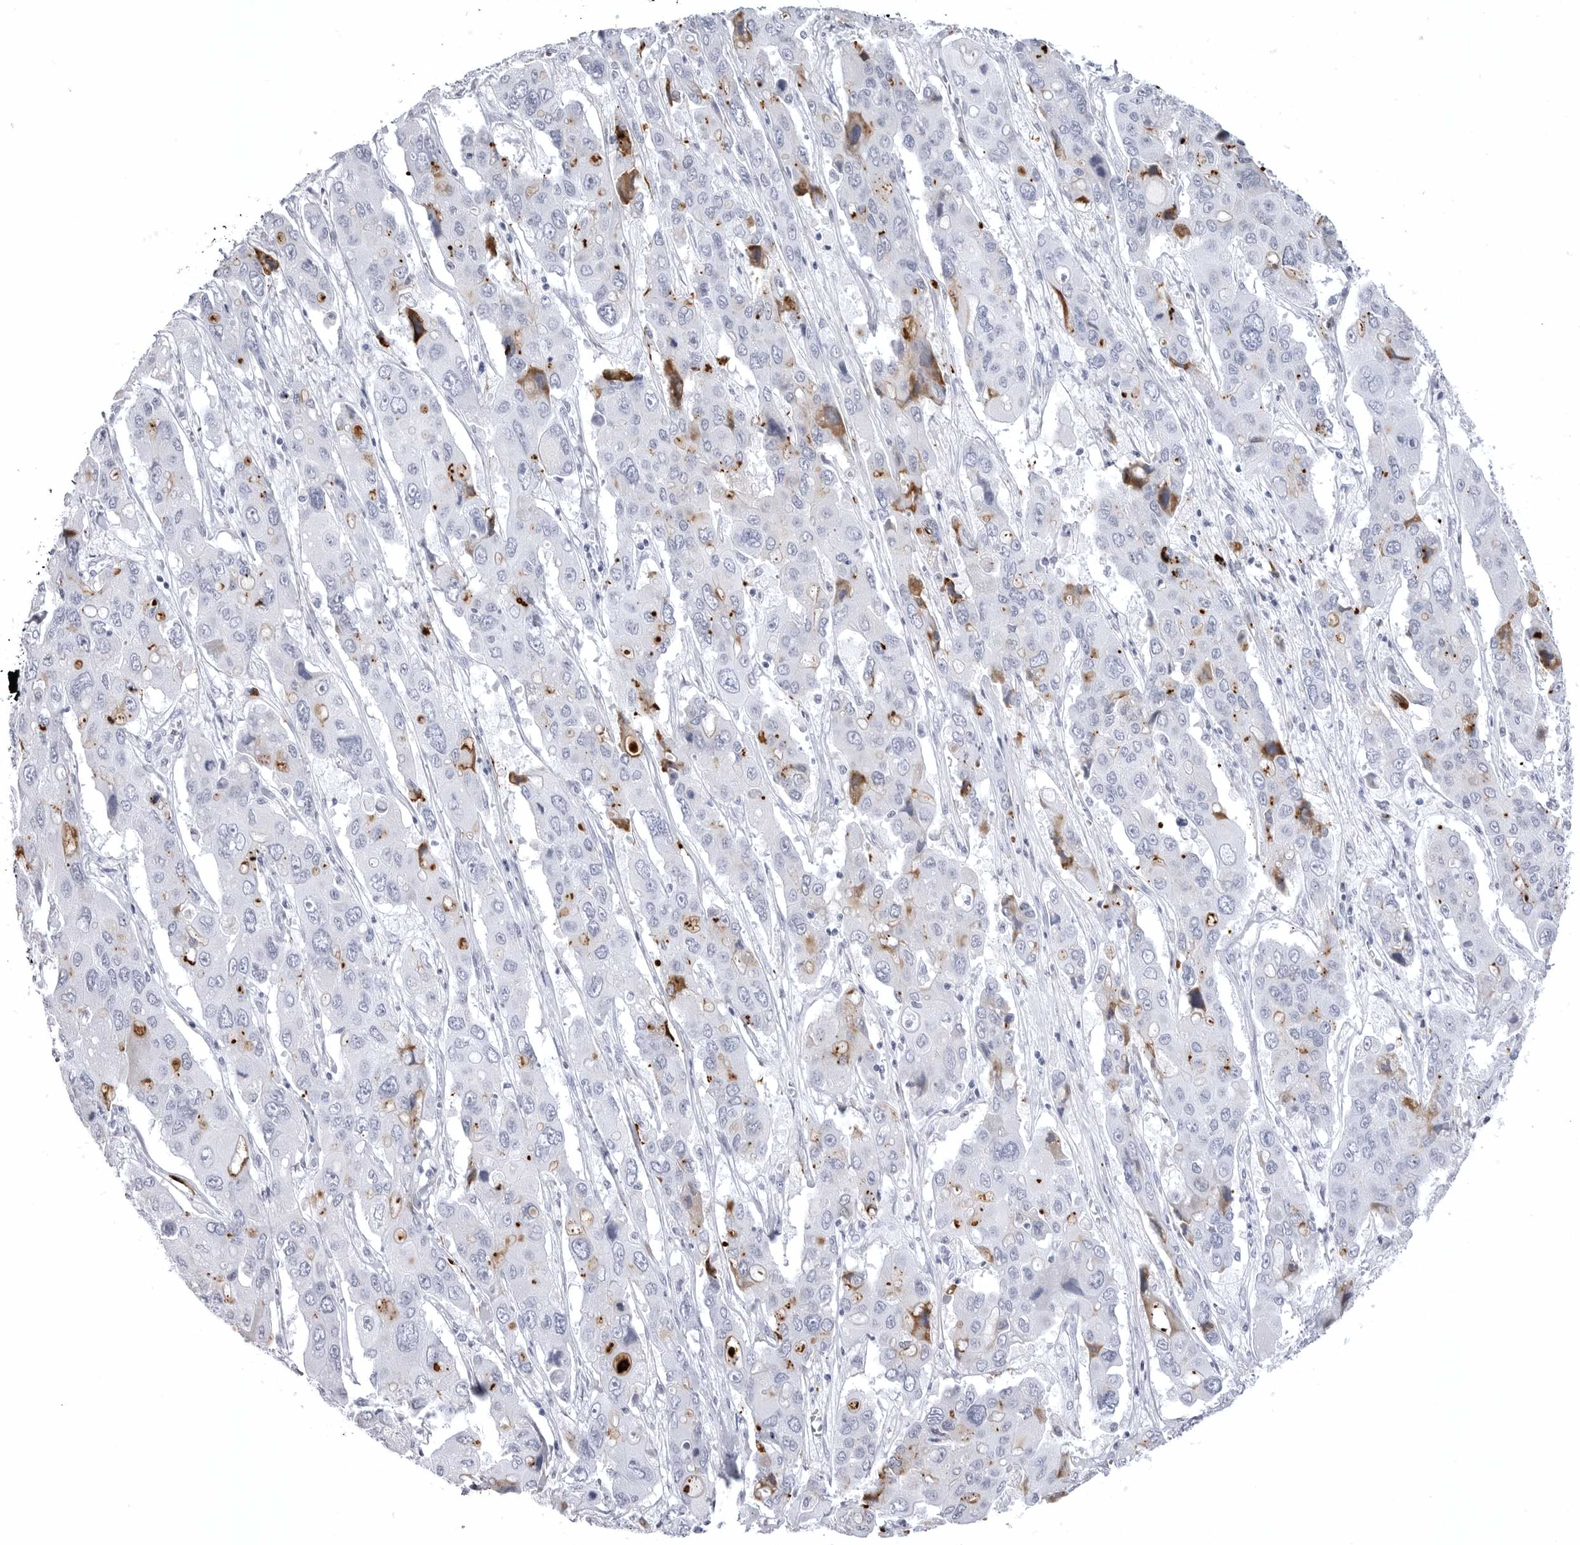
{"staining": {"intensity": "moderate", "quantity": "<25%", "location": "cytoplasmic/membranous"}, "tissue": "liver cancer", "cell_type": "Tumor cells", "image_type": "cancer", "snomed": [{"axis": "morphology", "description": "Cholangiocarcinoma"}, {"axis": "topography", "description": "Liver"}], "caption": "Moderate cytoplasmic/membranous positivity for a protein is identified in approximately <25% of tumor cells of liver cholangiocarcinoma using immunohistochemistry (IHC).", "gene": "COL26A1", "patient": {"sex": "male", "age": 67}}